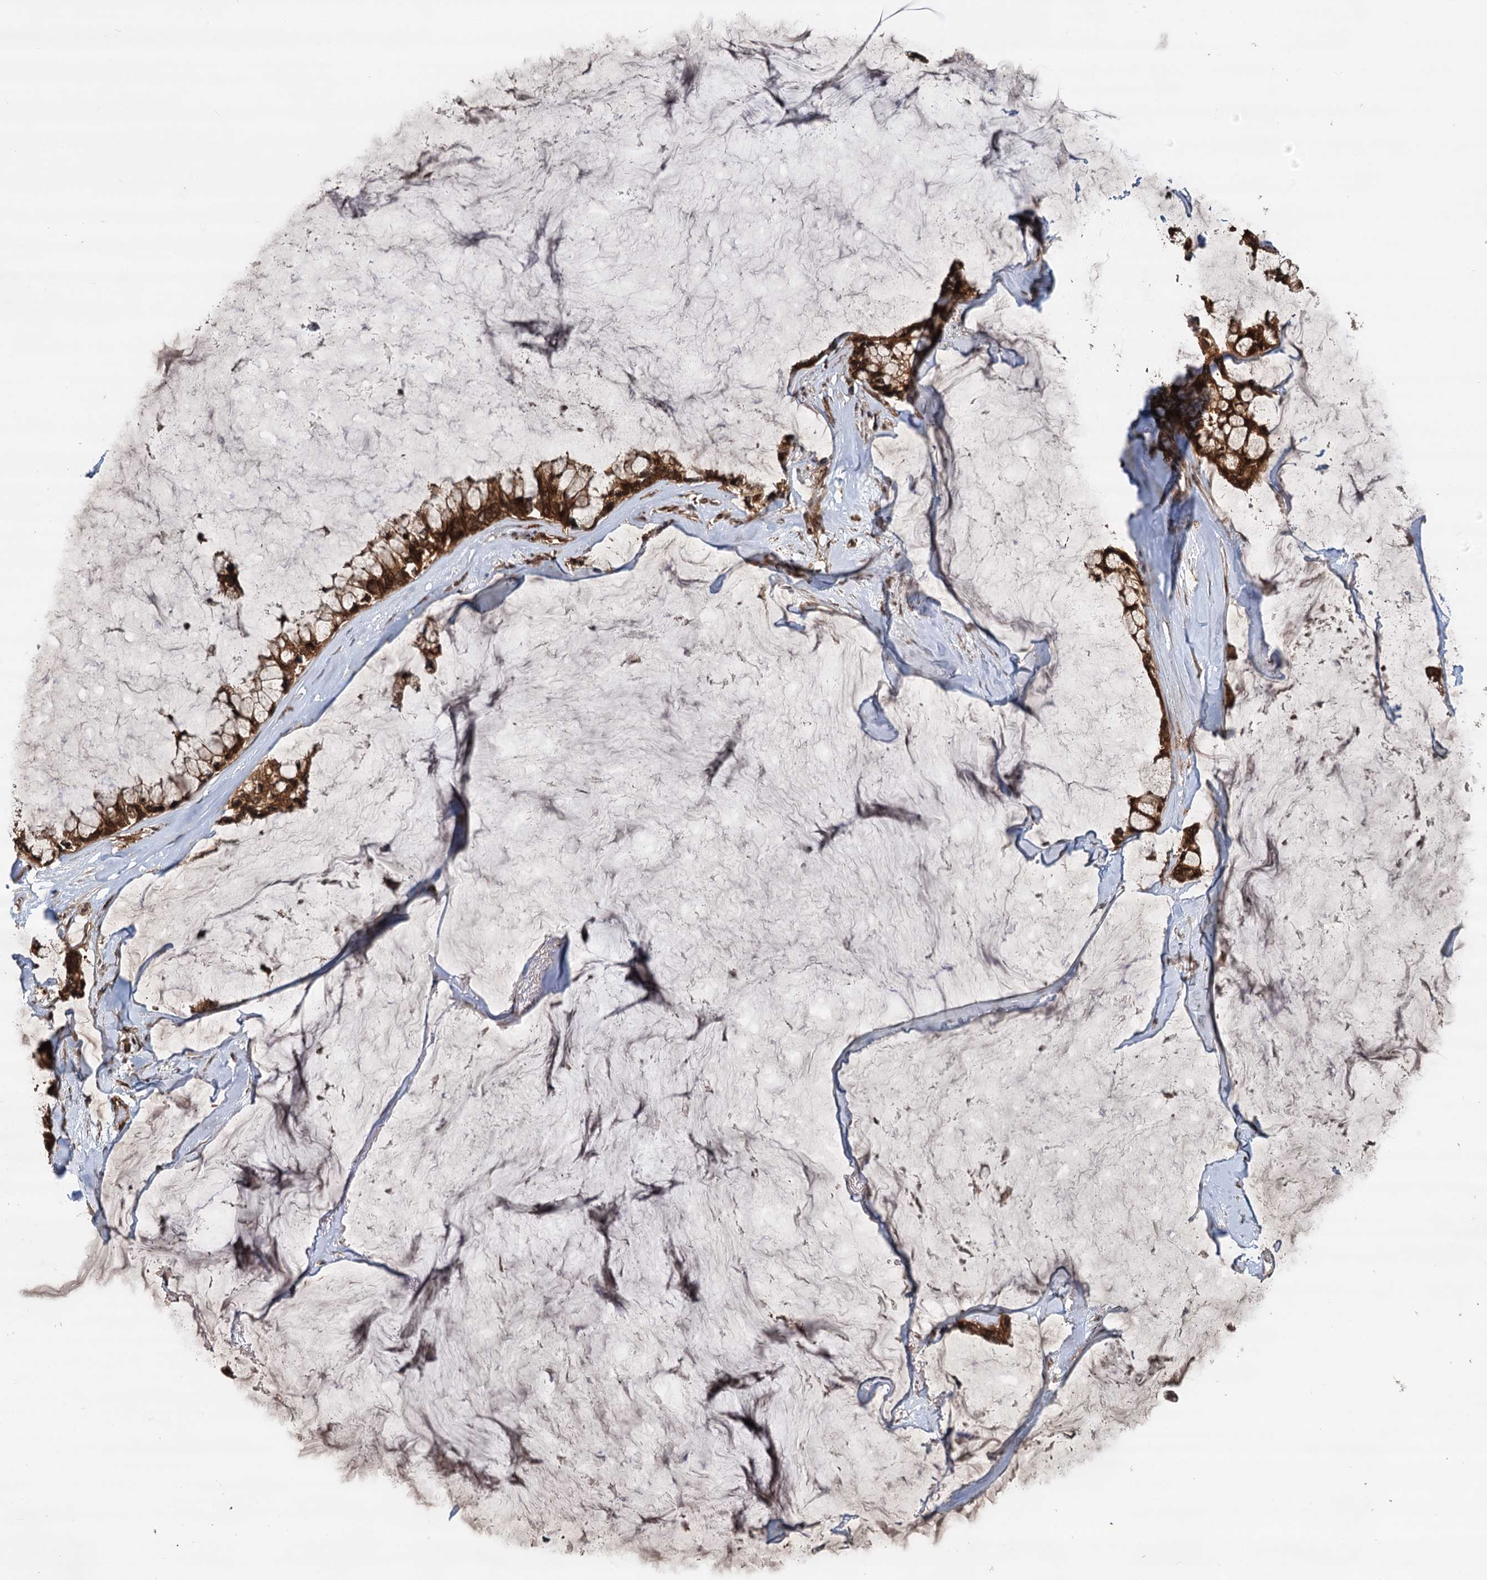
{"staining": {"intensity": "strong", "quantity": ">75%", "location": "cytoplasmic/membranous,nuclear"}, "tissue": "ovarian cancer", "cell_type": "Tumor cells", "image_type": "cancer", "snomed": [{"axis": "morphology", "description": "Cystadenocarcinoma, mucinous, NOS"}, {"axis": "topography", "description": "Ovary"}], "caption": "Immunohistochemical staining of ovarian cancer exhibits high levels of strong cytoplasmic/membranous and nuclear staining in approximately >75% of tumor cells.", "gene": "STUB1", "patient": {"sex": "female", "age": 39}}